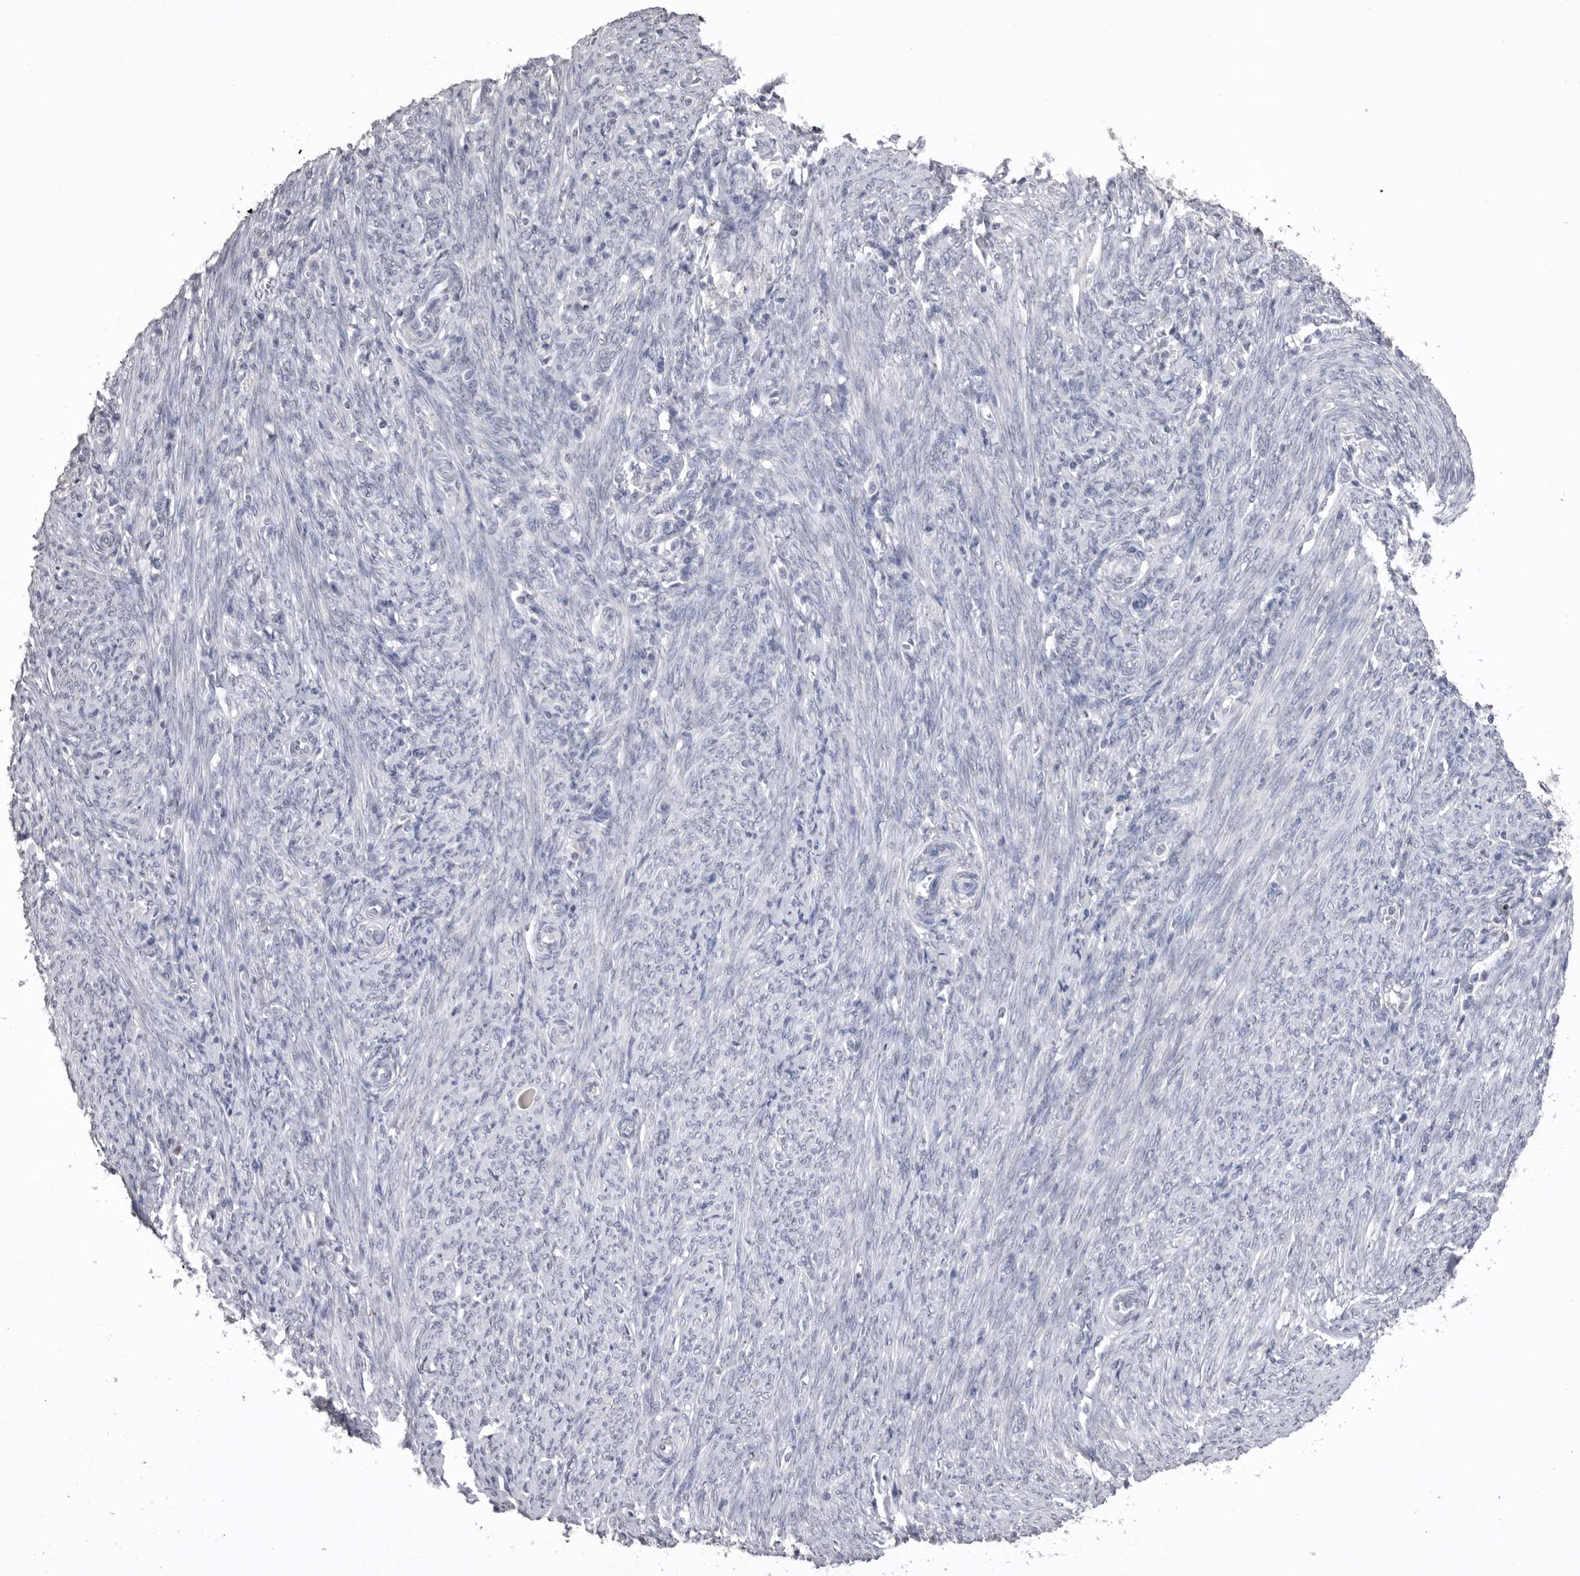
{"staining": {"intensity": "negative", "quantity": "none", "location": "none"}, "tissue": "endometrial cancer", "cell_type": "Tumor cells", "image_type": "cancer", "snomed": [{"axis": "morphology", "description": "Adenocarcinoma, NOS"}, {"axis": "topography", "description": "Uterus"}], "caption": "Immunohistochemical staining of human adenocarcinoma (endometrial) reveals no significant staining in tumor cells.", "gene": "ICAM5", "patient": {"sex": "female", "age": 77}}